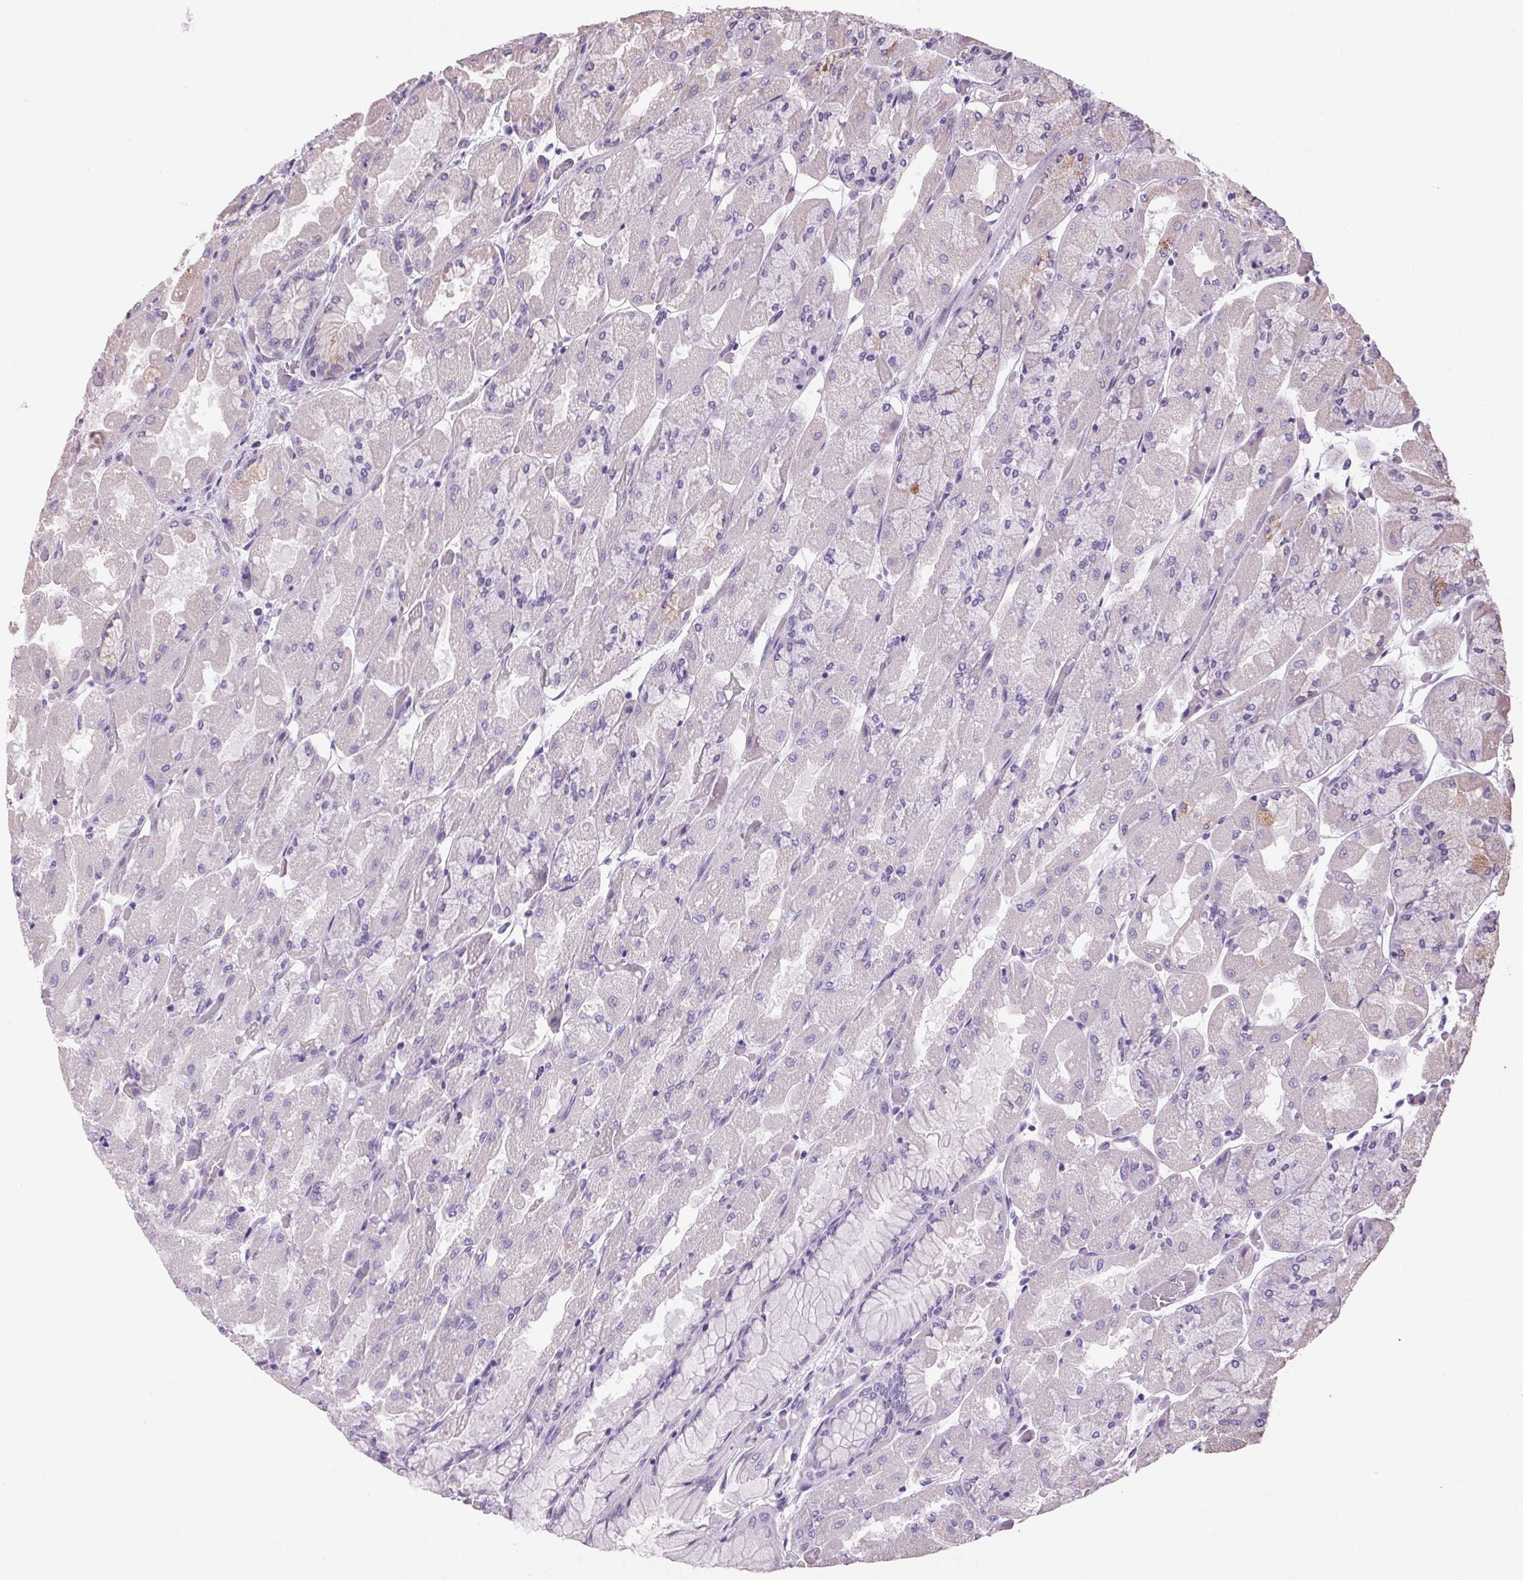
{"staining": {"intensity": "weak", "quantity": "<25%", "location": "cytoplasmic/membranous"}, "tissue": "stomach", "cell_type": "Glandular cells", "image_type": "normal", "snomed": [{"axis": "morphology", "description": "Normal tissue, NOS"}, {"axis": "topography", "description": "Stomach"}], "caption": "Stomach stained for a protein using immunohistochemistry (IHC) reveals no staining glandular cells.", "gene": "VWA3B", "patient": {"sex": "female", "age": 61}}